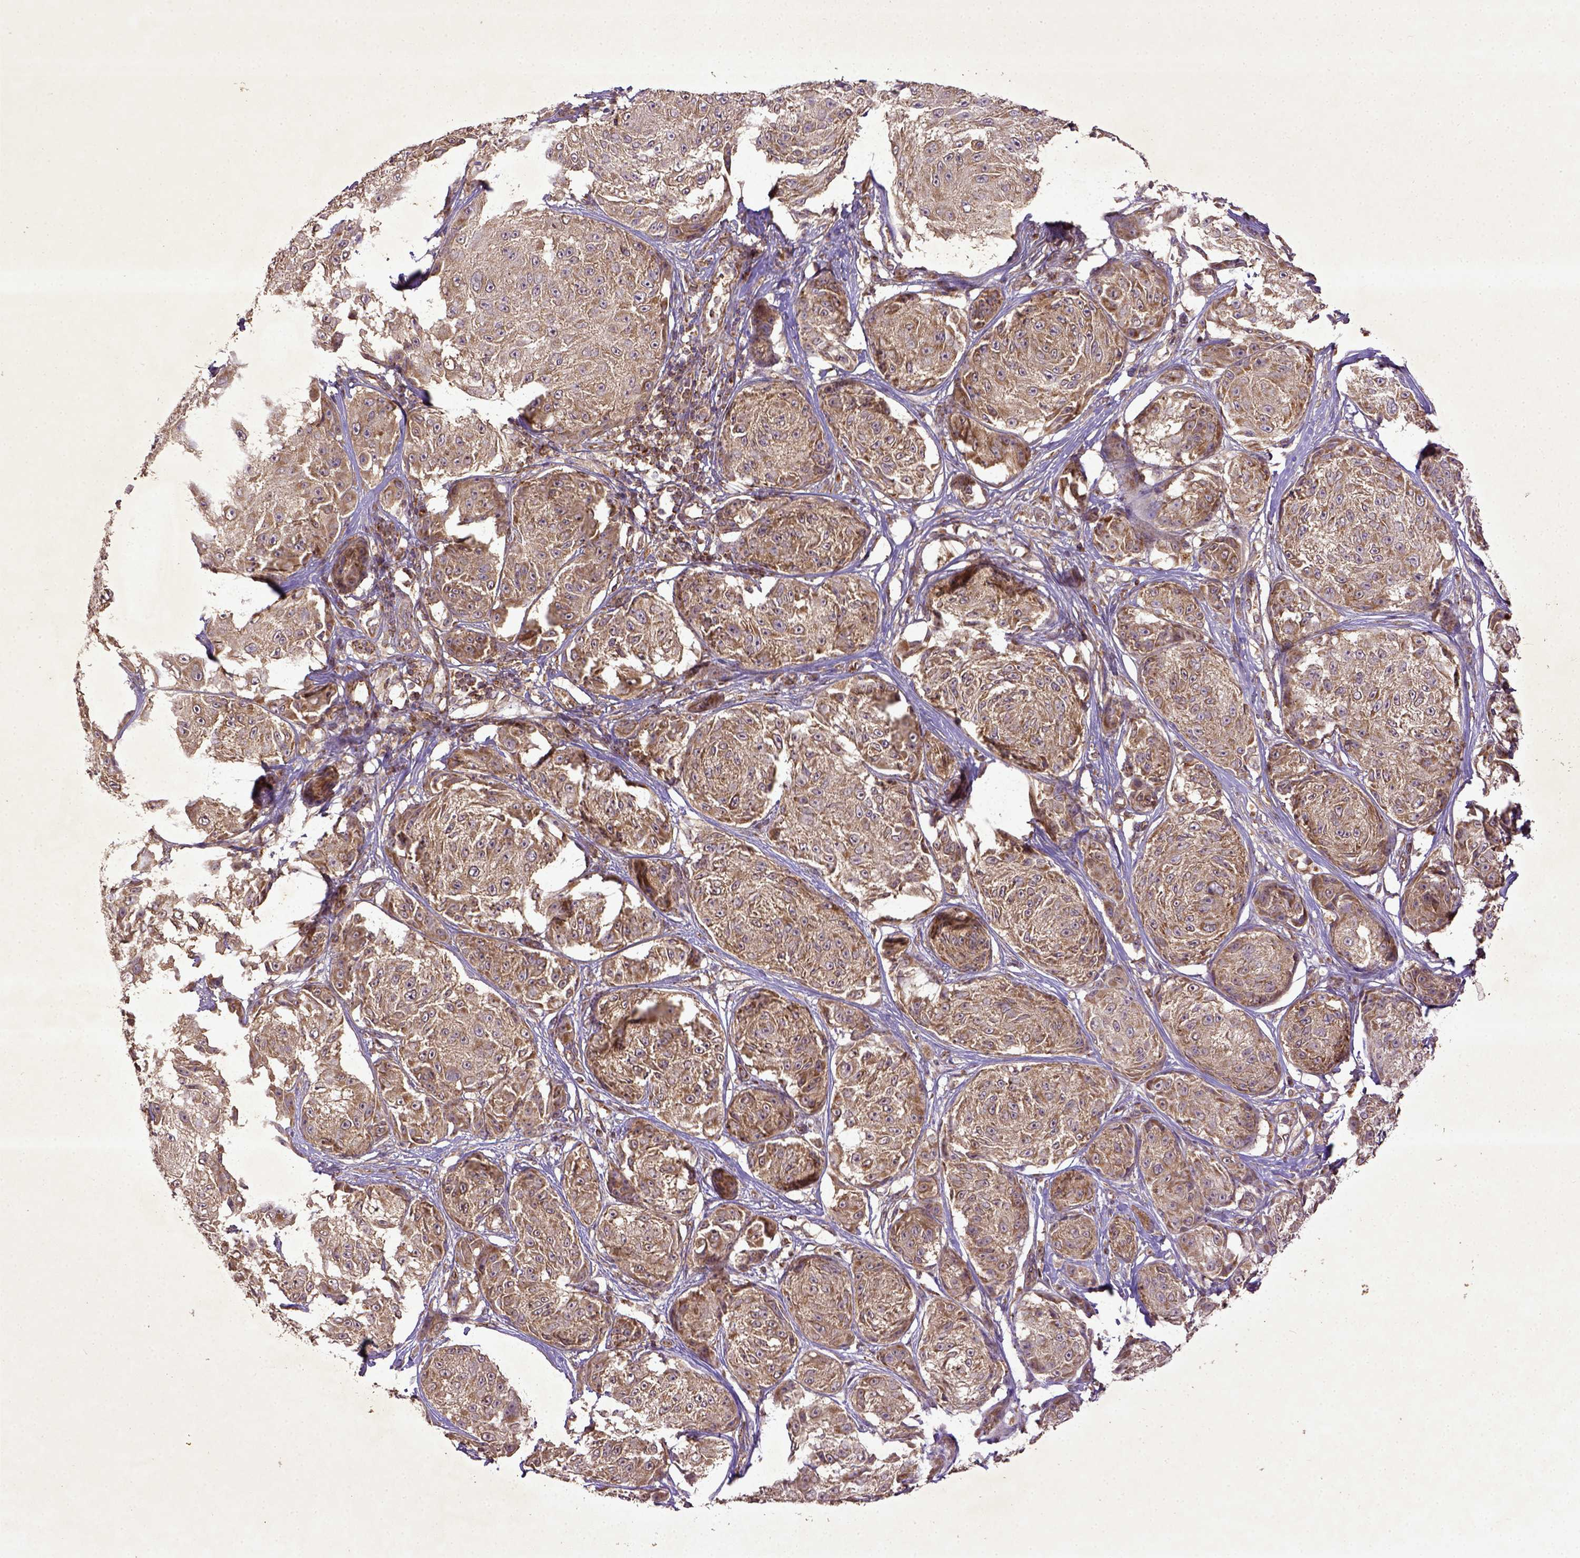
{"staining": {"intensity": "moderate", "quantity": ">75%", "location": "cytoplasmic/membranous"}, "tissue": "melanoma", "cell_type": "Tumor cells", "image_type": "cancer", "snomed": [{"axis": "morphology", "description": "Malignant melanoma, NOS"}, {"axis": "topography", "description": "Skin"}], "caption": "Protein positivity by immunohistochemistry (IHC) reveals moderate cytoplasmic/membranous expression in approximately >75% of tumor cells in malignant melanoma.", "gene": "MT-CO1", "patient": {"sex": "male", "age": 61}}